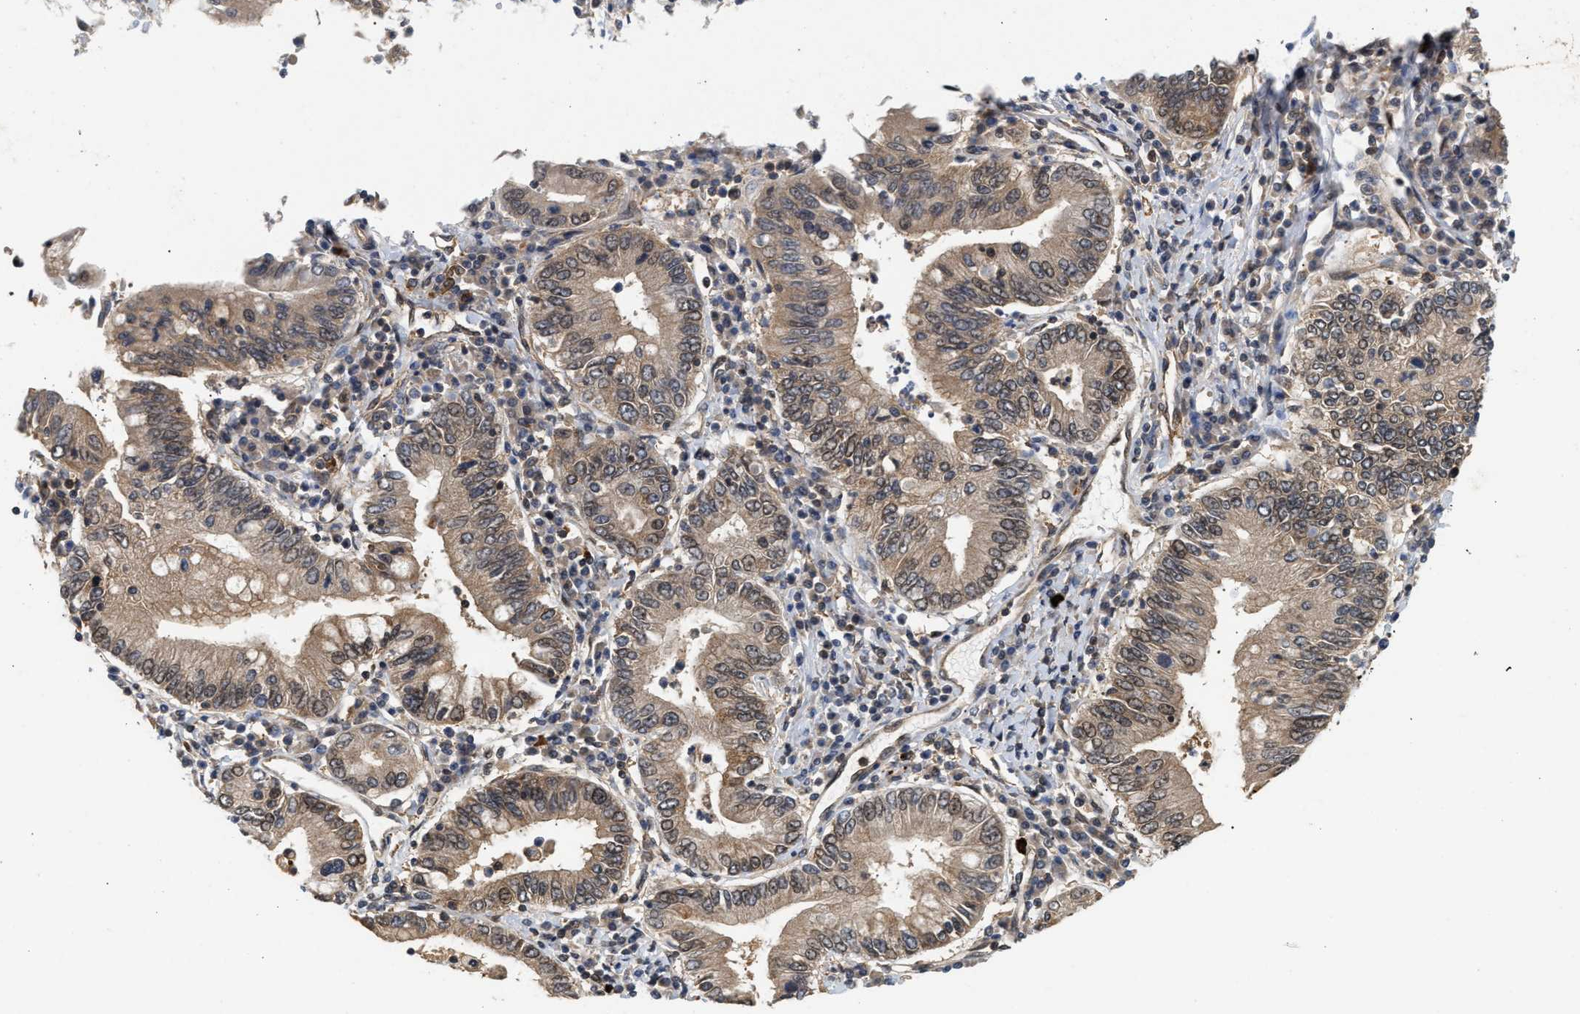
{"staining": {"intensity": "weak", "quantity": ">75%", "location": "cytoplasmic/membranous,nuclear"}, "tissue": "stomach cancer", "cell_type": "Tumor cells", "image_type": "cancer", "snomed": [{"axis": "morphology", "description": "Normal tissue, NOS"}, {"axis": "morphology", "description": "Adenocarcinoma, NOS"}, {"axis": "topography", "description": "Esophagus"}, {"axis": "topography", "description": "Stomach, upper"}, {"axis": "topography", "description": "Peripheral nerve tissue"}], "caption": "Stomach cancer was stained to show a protein in brown. There is low levels of weak cytoplasmic/membranous and nuclear expression in approximately >75% of tumor cells. (Stains: DAB in brown, nuclei in blue, Microscopy: brightfield microscopy at high magnification).", "gene": "ABHD5", "patient": {"sex": "male", "age": 62}}